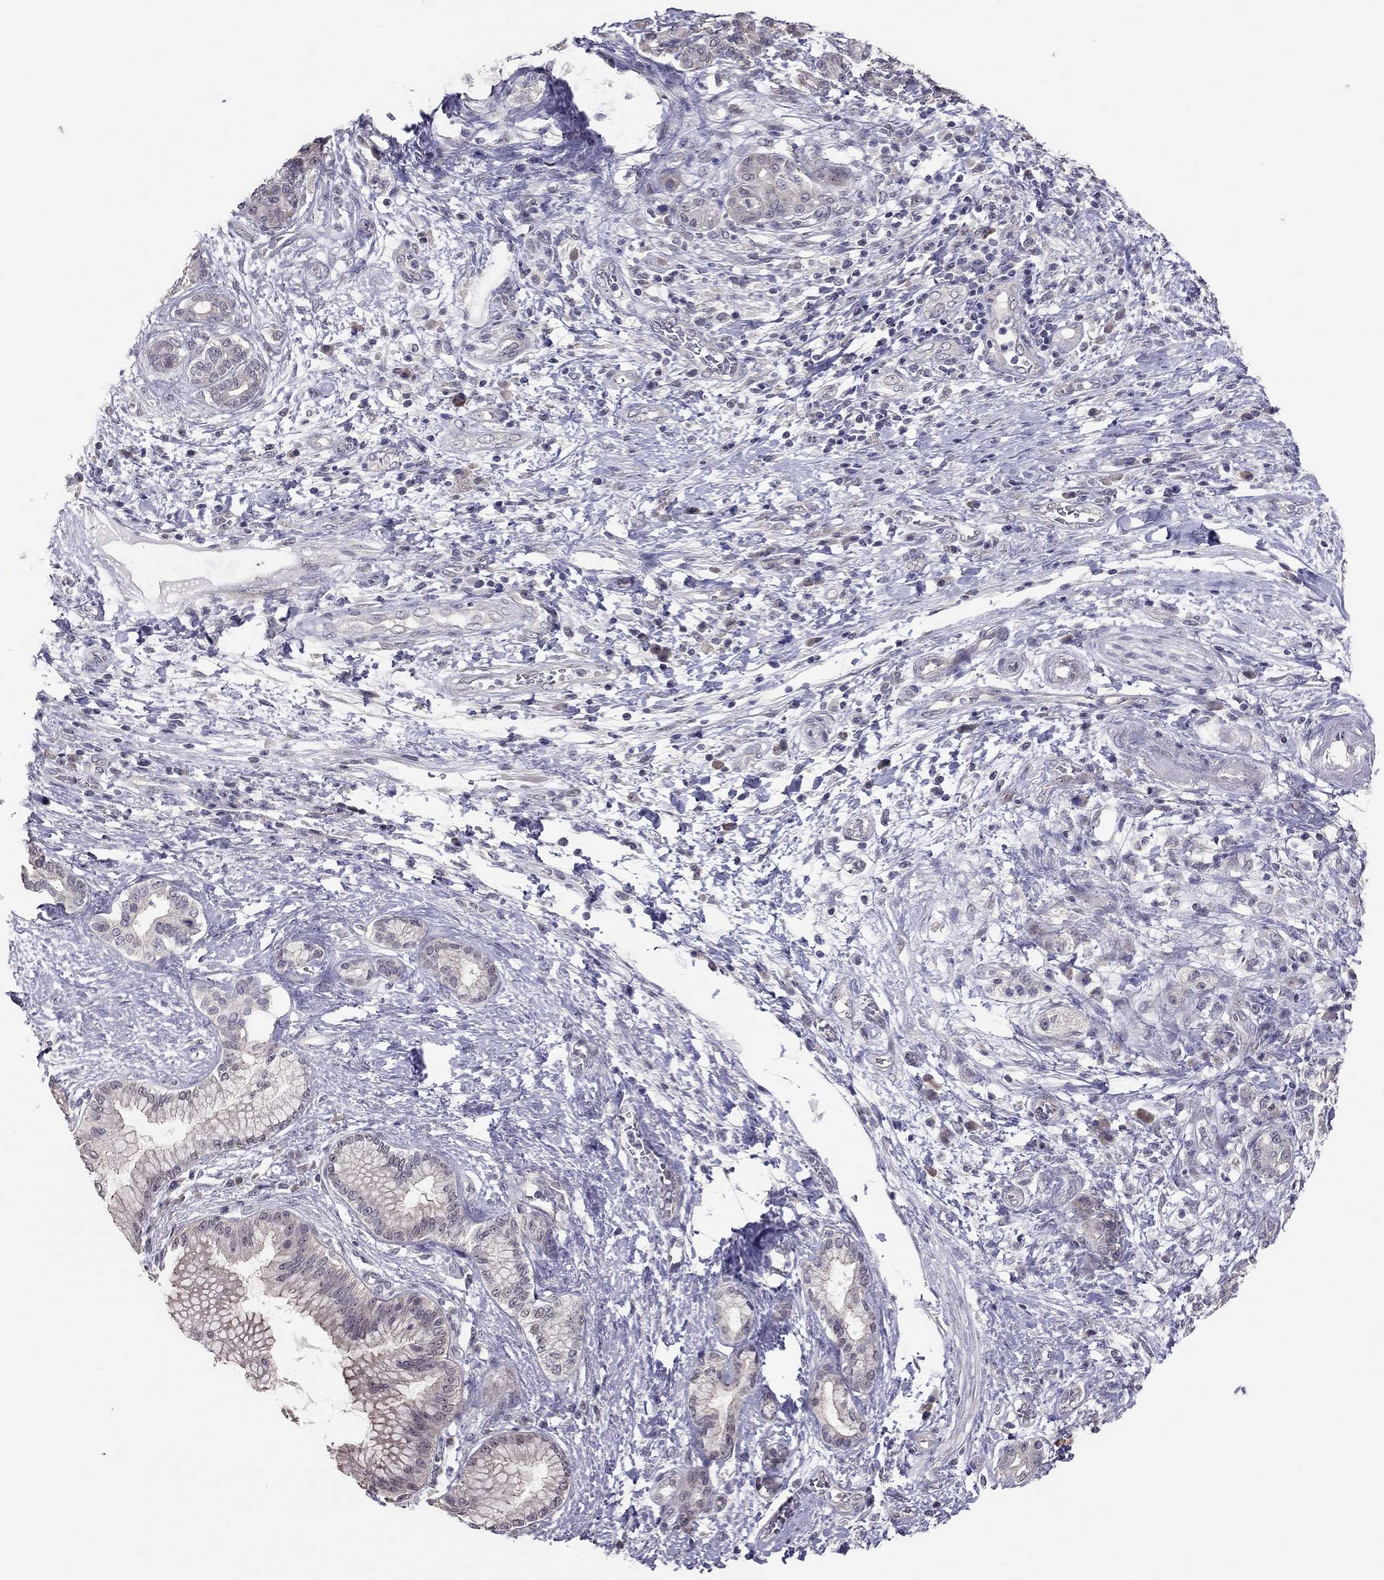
{"staining": {"intensity": "negative", "quantity": "none", "location": "none"}, "tissue": "pancreatic cancer", "cell_type": "Tumor cells", "image_type": "cancer", "snomed": [{"axis": "morphology", "description": "Adenocarcinoma, NOS"}, {"axis": "topography", "description": "Pancreas"}], "caption": "Pancreatic cancer was stained to show a protein in brown. There is no significant positivity in tumor cells.", "gene": "HSF2BP", "patient": {"sex": "female", "age": 73}}